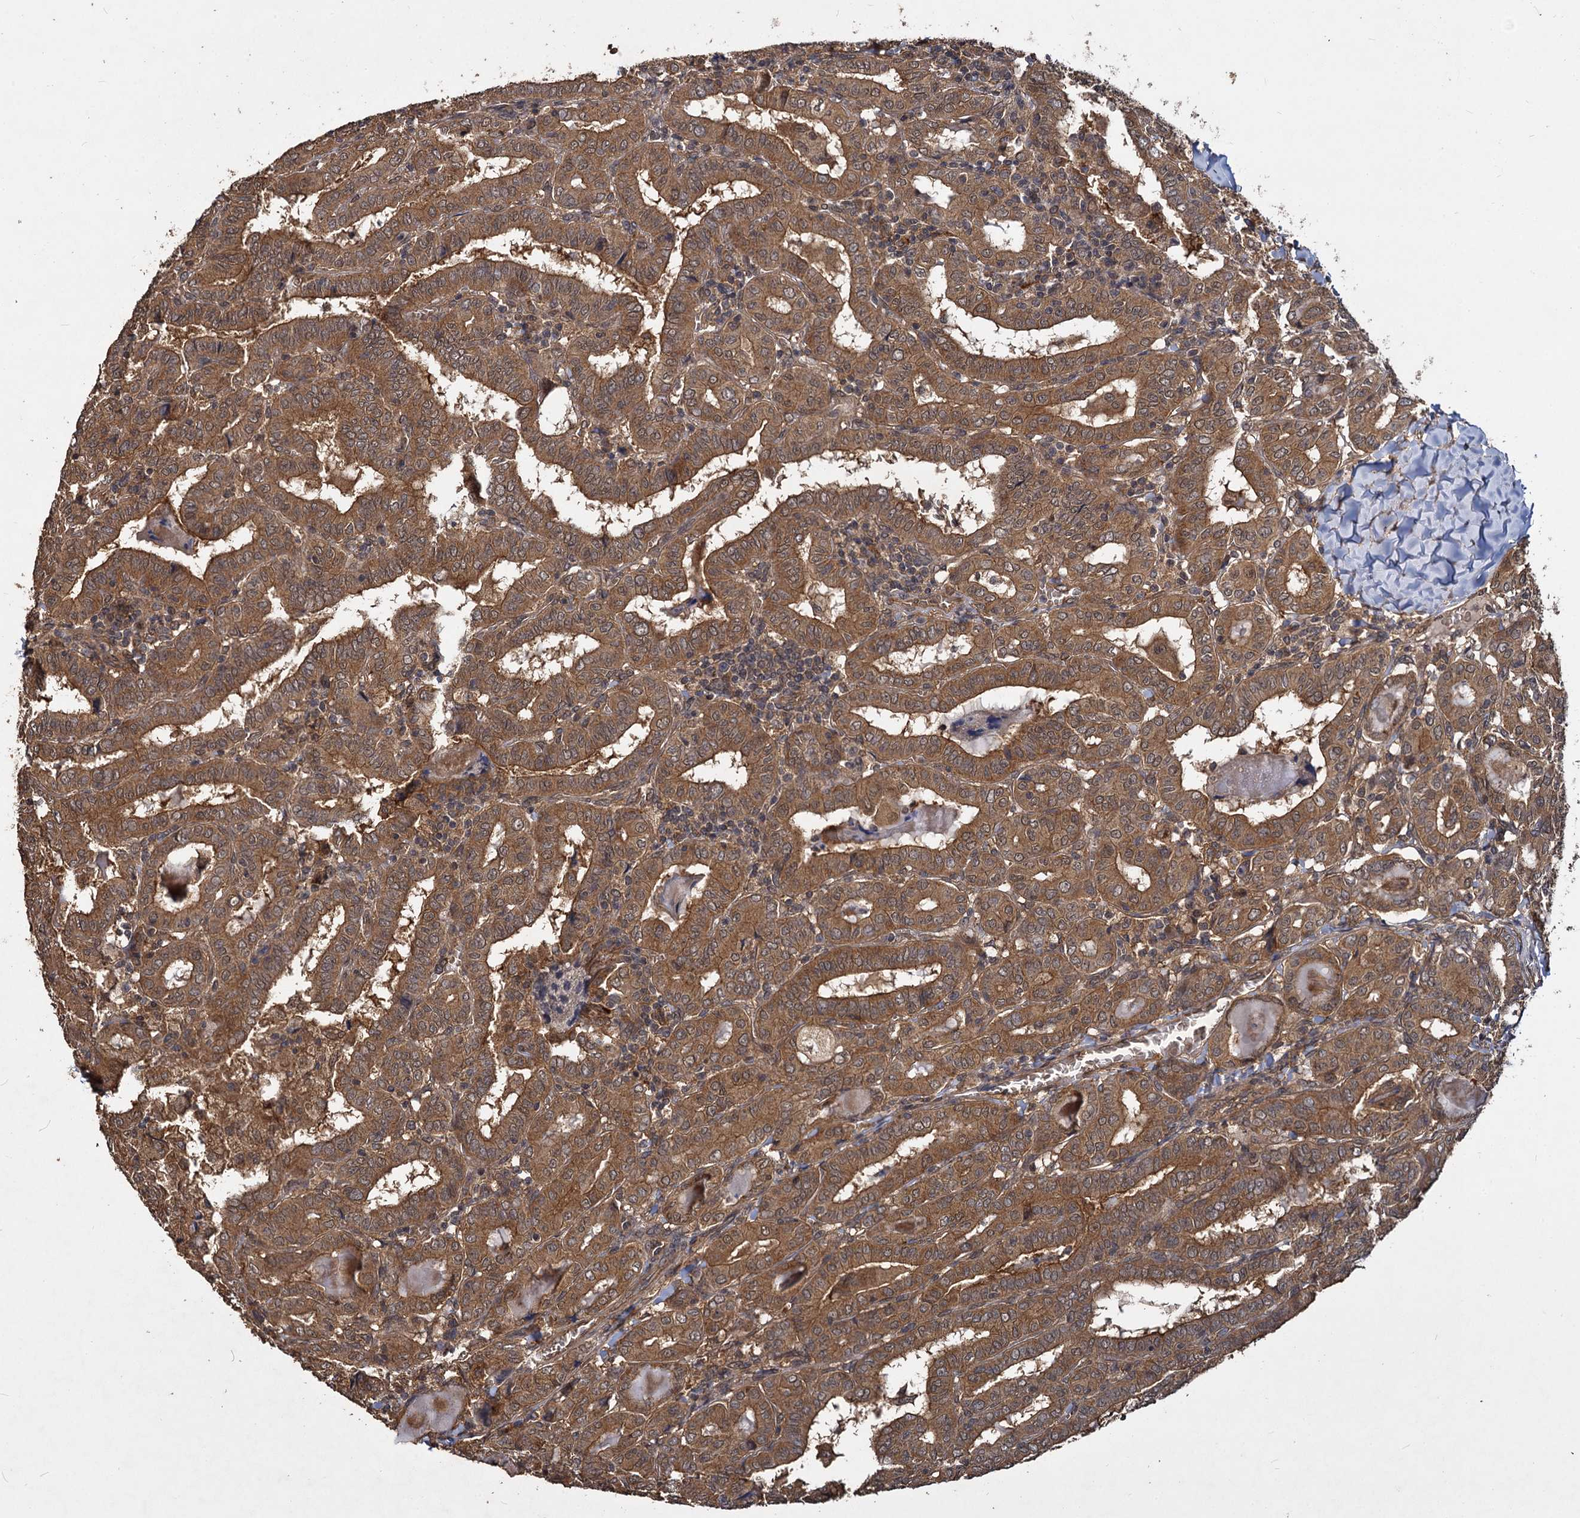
{"staining": {"intensity": "moderate", "quantity": ">75%", "location": "cytoplasmic/membranous"}, "tissue": "thyroid cancer", "cell_type": "Tumor cells", "image_type": "cancer", "snomed": [{"axis": "morphology", "description": "Papillary adenocarcinoma, NOS"}, {"axis": "topography", "description": "Thyroid gland"}], "caption": "A medium amount of moderate cytoplasmic/membranous staining is present in about >75% of tumor cells in thyroid cancer (papillary adenocarcinoma) tissue. The staining was performed using DAB (3,3'-diaminobenzidine), with brown indicating positive protein expression. Nuclei are stained blue with hematoxylin.", "gene": "VPS51", "patient": {"sex": "female", "age": 72}}